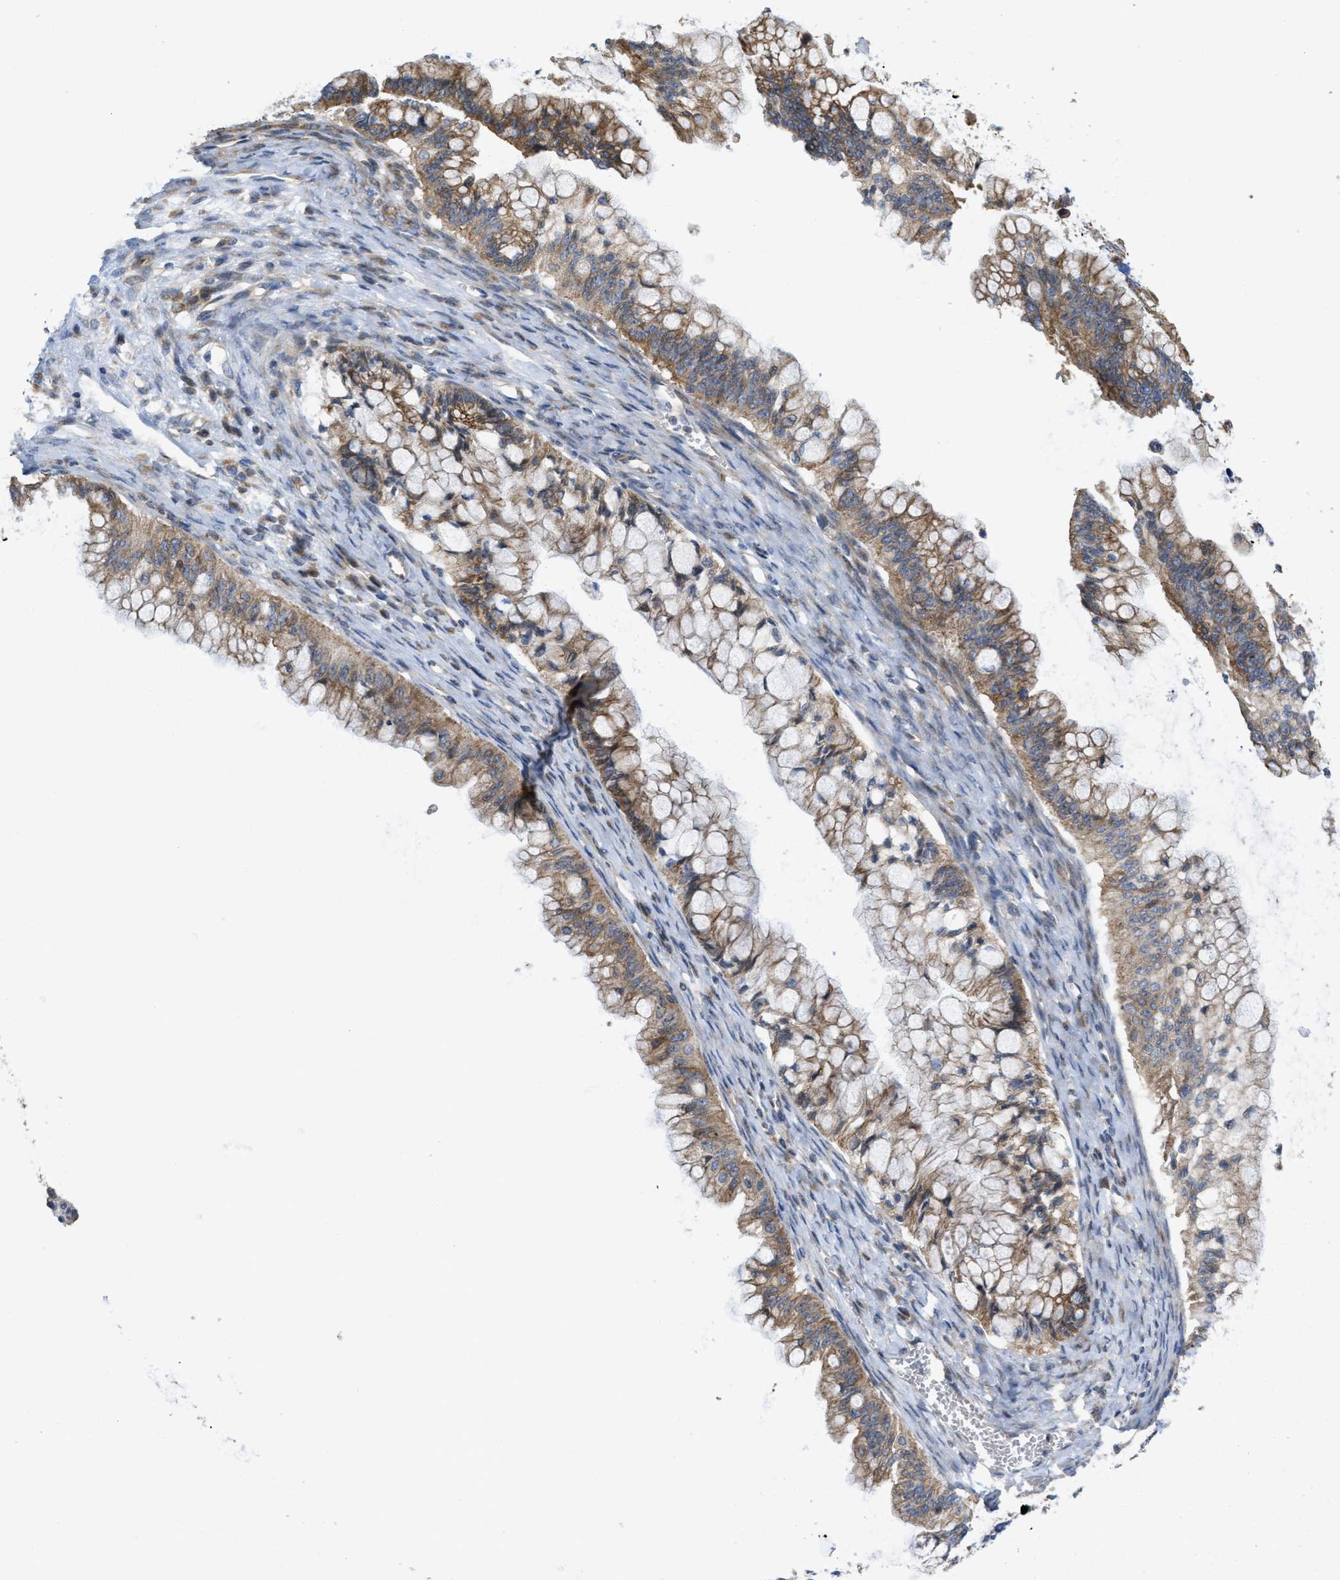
{"staining": {"intensity": "moderate", "quantity": ">75%", "location": "cytoplasmic/membranous"}, "tissue": "ovarian cancer", "cell_type": "Tumor cells", "image_type": "cancer", "snomed": [{"axis": "morphology", "description": "Cystadenocarcinoma, mucinous, NOS"}, {"axis": "topography", "description": "Ovary"}], "caption": "DAB immunohistochemical staining of human ovarian cancer (mucinous cystadenocarcinoma) reveals moderate cytoplasmic/membranous protein staining in approximately >75% of tumor cells.", "gene": "CDPF1", "patient": {"sex": "female", "age": 57}}